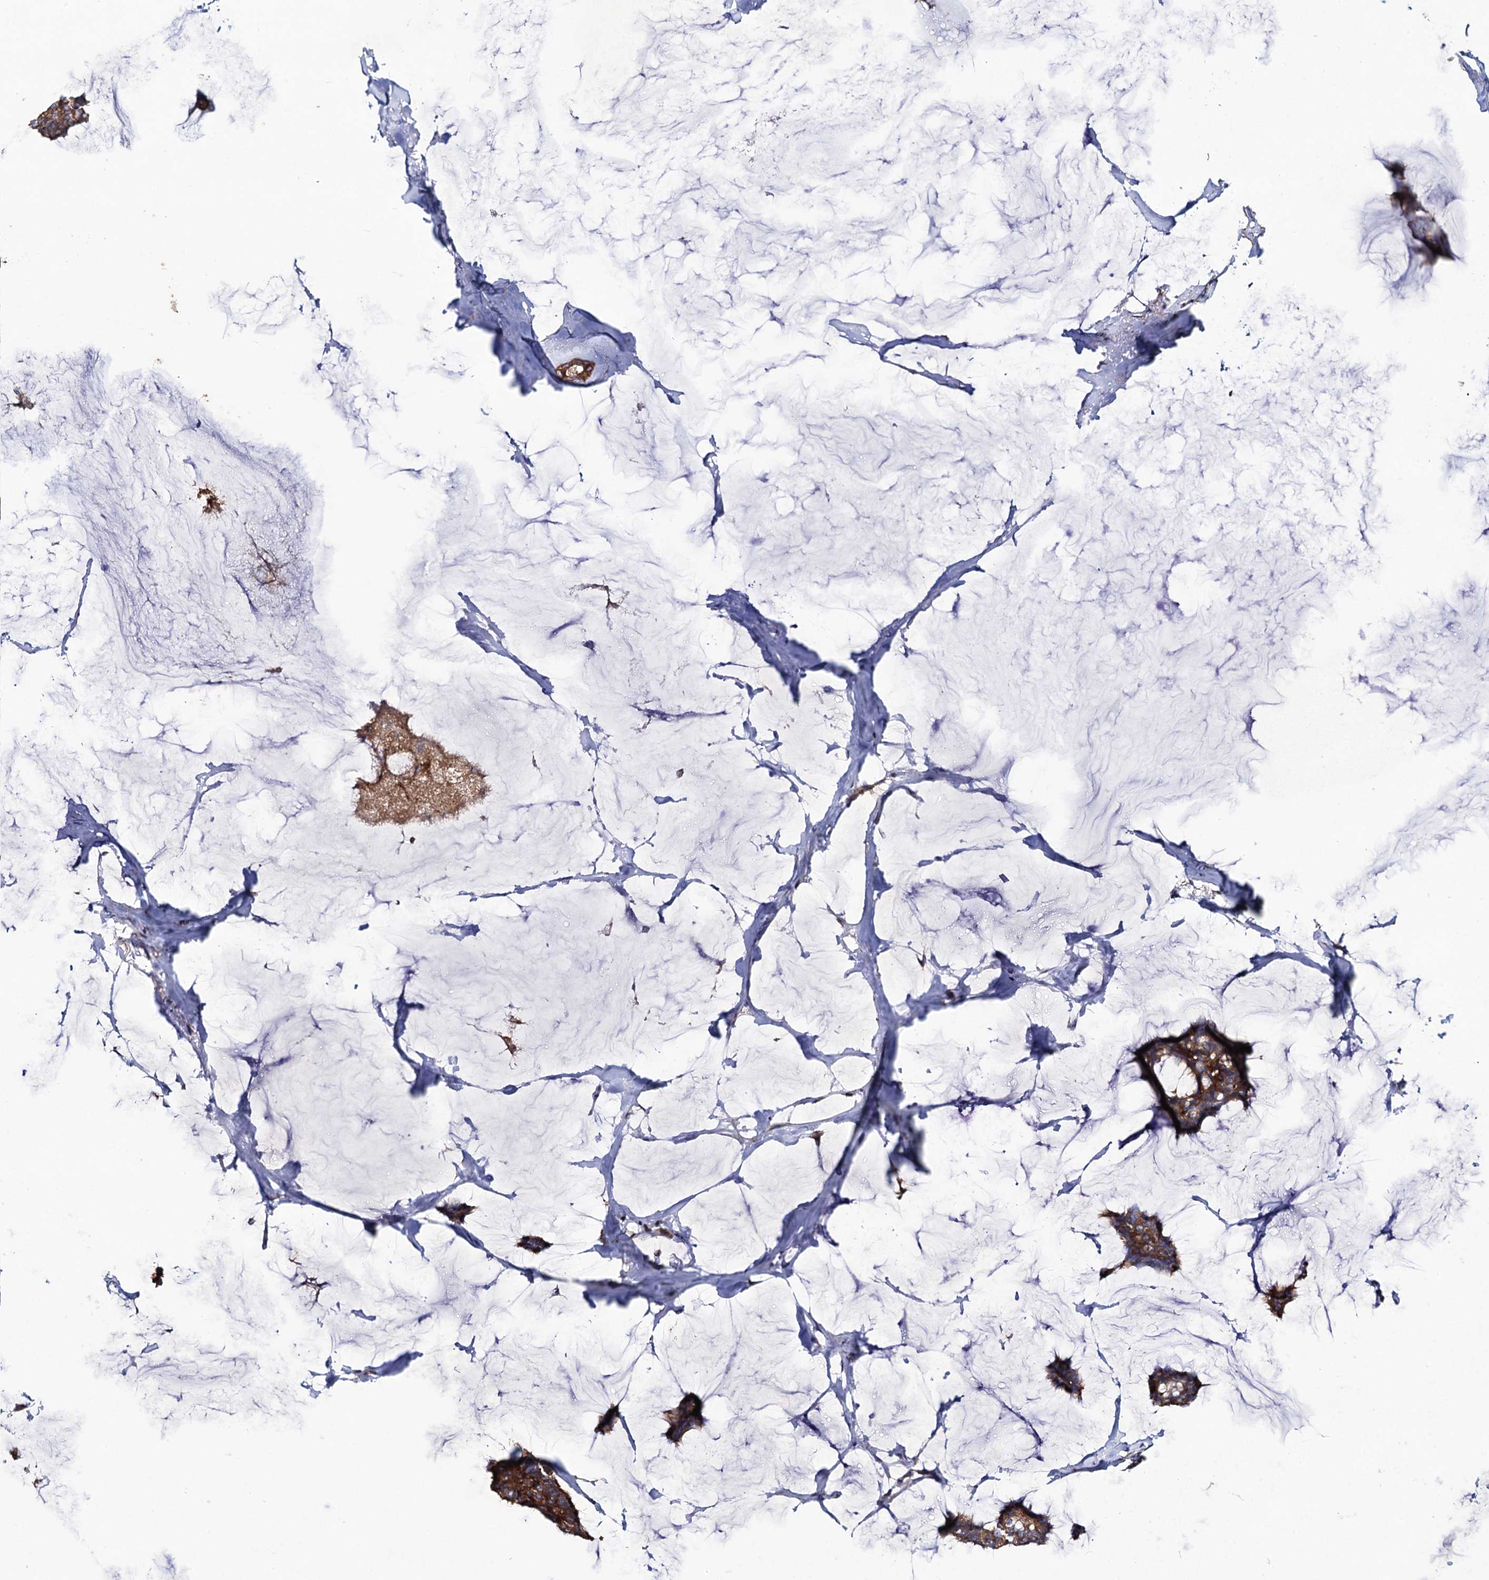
{"staining": {"intensity": "moderate", "quantity": ">75%", "location": "cytoplasmic/membranous"}, "tissue": "breast cancer", "cell_type": "Tumor cells", "image_type": "cancer", "snomed": [{"axis": "morphology", "description": "Duct carcinoma"}, {"axis": "topography", "description": "Breast"}], "caption": "Moderate cytoplasmic/membranous positivity is identified in about >75% of tumor cells in breast cancer (infiltrating ductal carcinoma).", "gene": "DYDC1", "patient": {"sex": "female", "age": 93}}